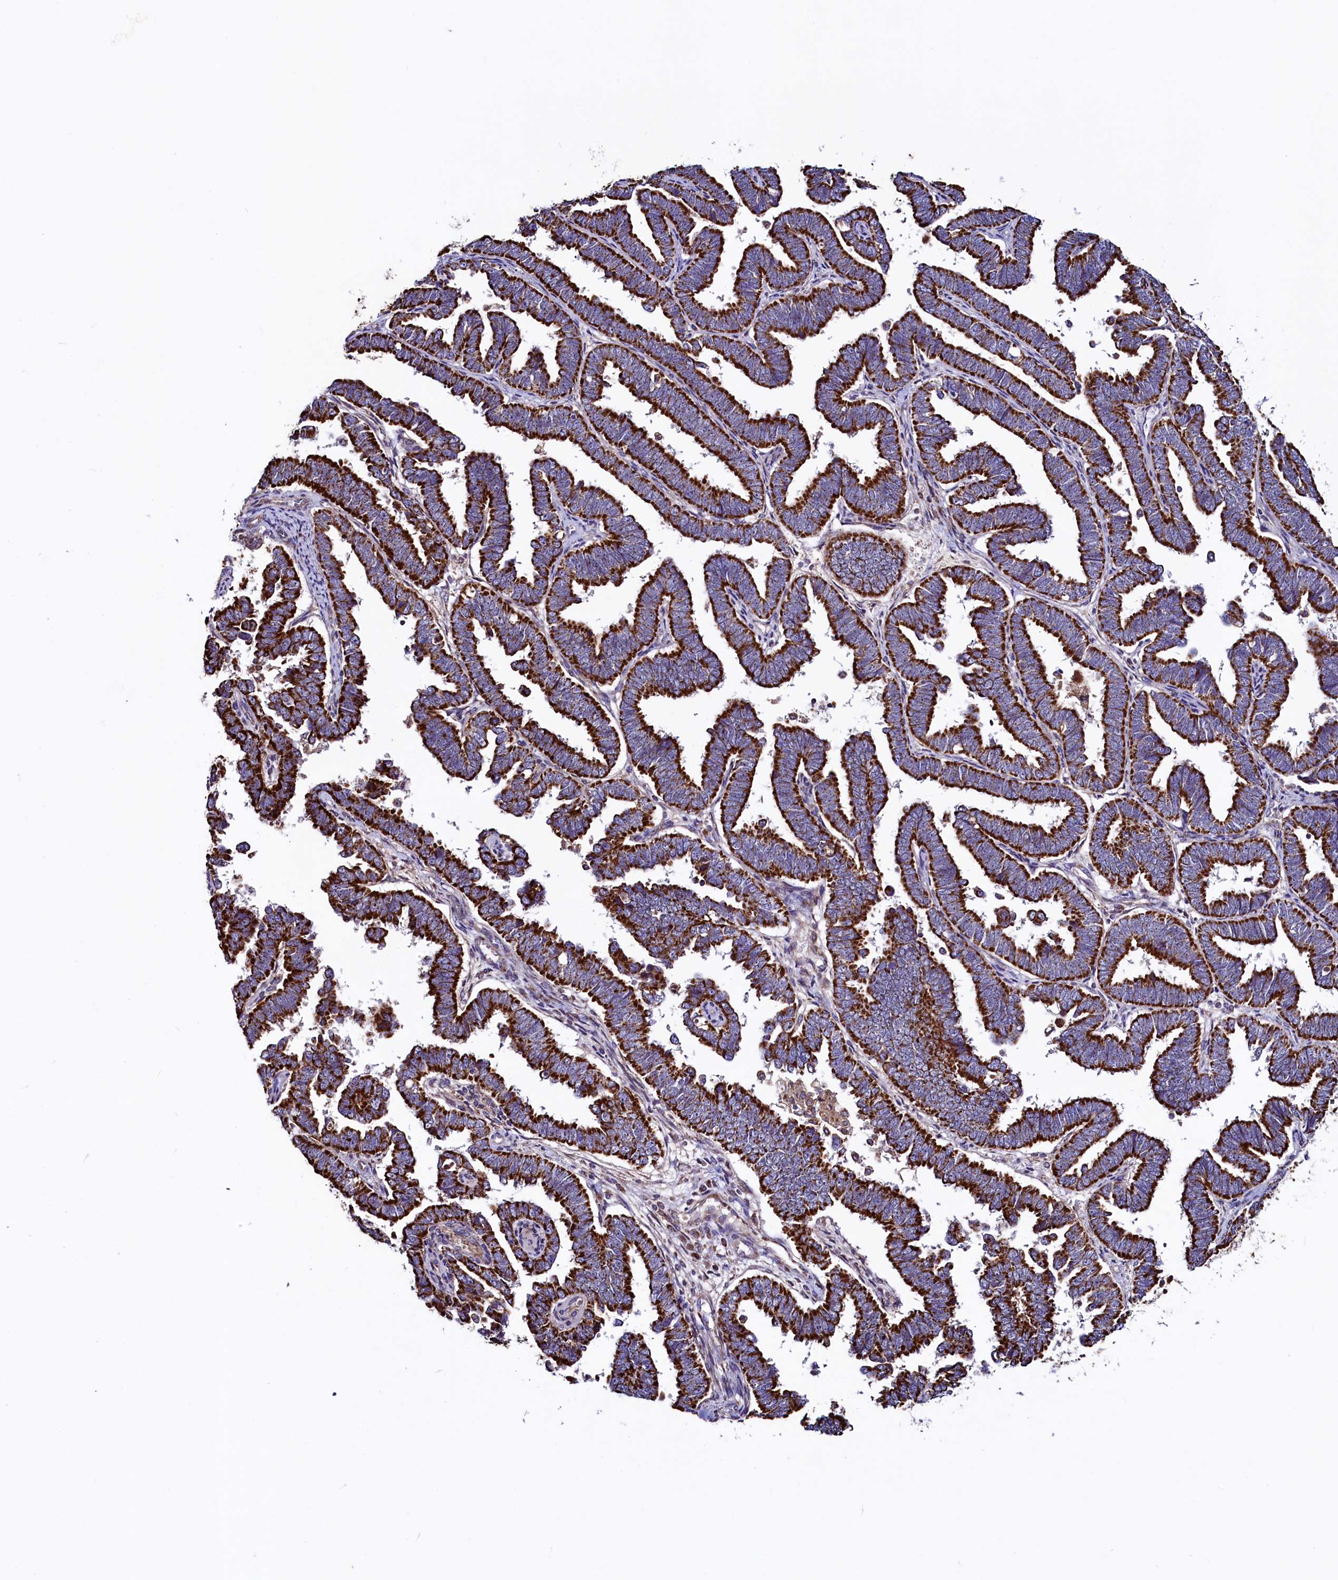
{"staining": {"intensity": "strong", "quantity": ">75%", "location": "cytoplasmic/membranous"}, "tissue": "endometrial cancer", "cell_type": "Tumor cells", "image_type": "cancer", "snomed": [{"axis": "morphology", "description": "Adenocarcinoma, NOS"}, {"axis": "topography", "description": "Endometrium"}], "caption": "Immunohistochemistry histopathology image of neoplastic tissue: human endometrial cancer stained using IHC shows high levels of strong protein expression localized specifically in the cytoplasmic/membranous of tumor cells, appearing as a cytoplasmic/membranous brown color.", "gene": "STARD5", "patient": {"sex": "female", "age": 75}}